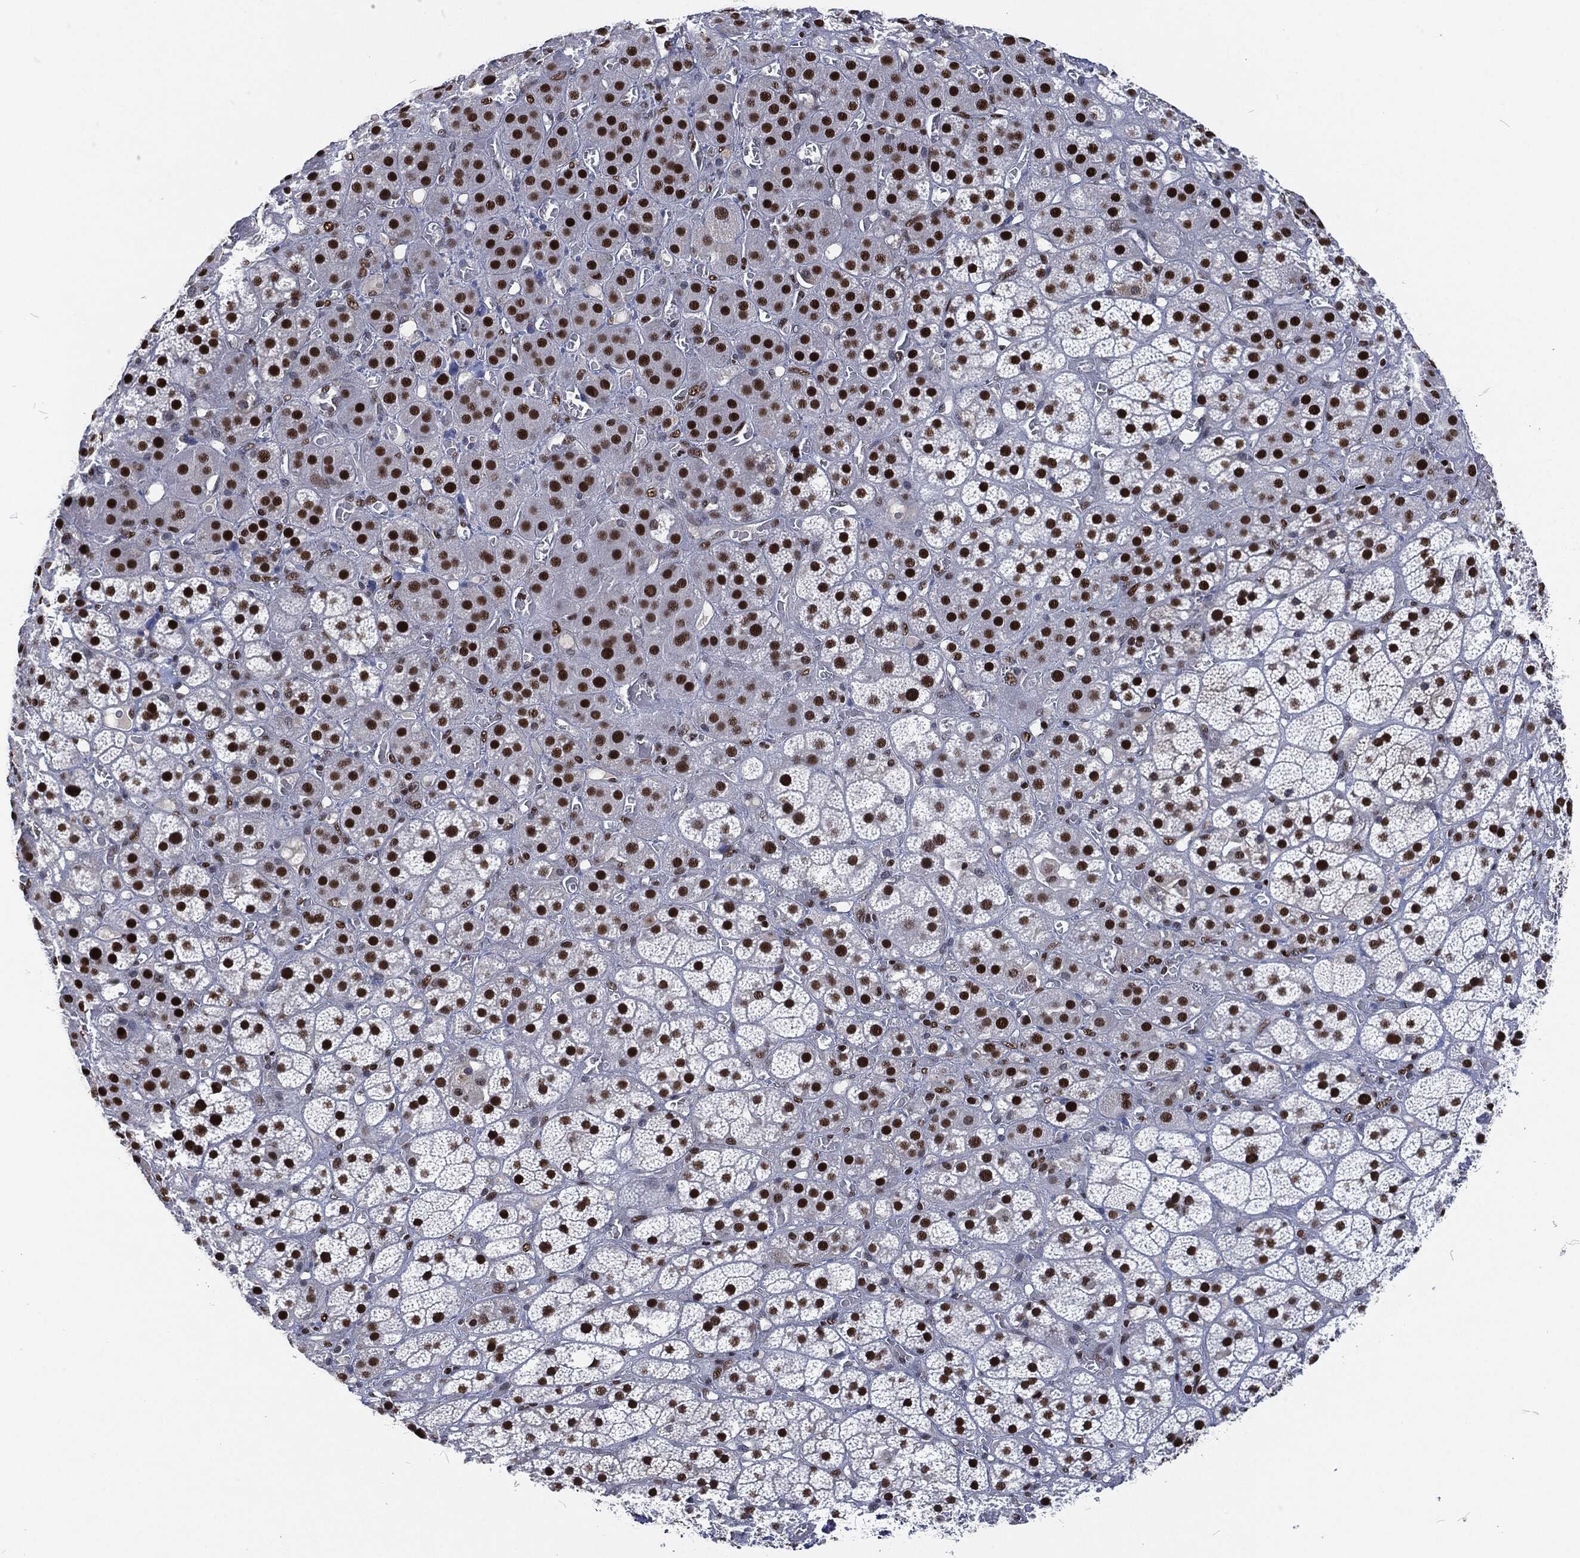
{"staining": {"intensity": "strong", "quantity": ">75%", "location": "nuclear"}, "tissue": "adrenal gland", "cell_type": "Glandular cells", "image_type": "normal", "snomed": [{"axis": "morphology", "description": "Normal tissue, NOS"}, {"axis": "topography", "description": "Adrenal gland"}], "caption": "Protein expression analysis of normal adrenal gland shows strong nuclear staining in about >75% of glandular cells.", "gene": "DCPS", "patient": {"sex": "male", "age": 70}}